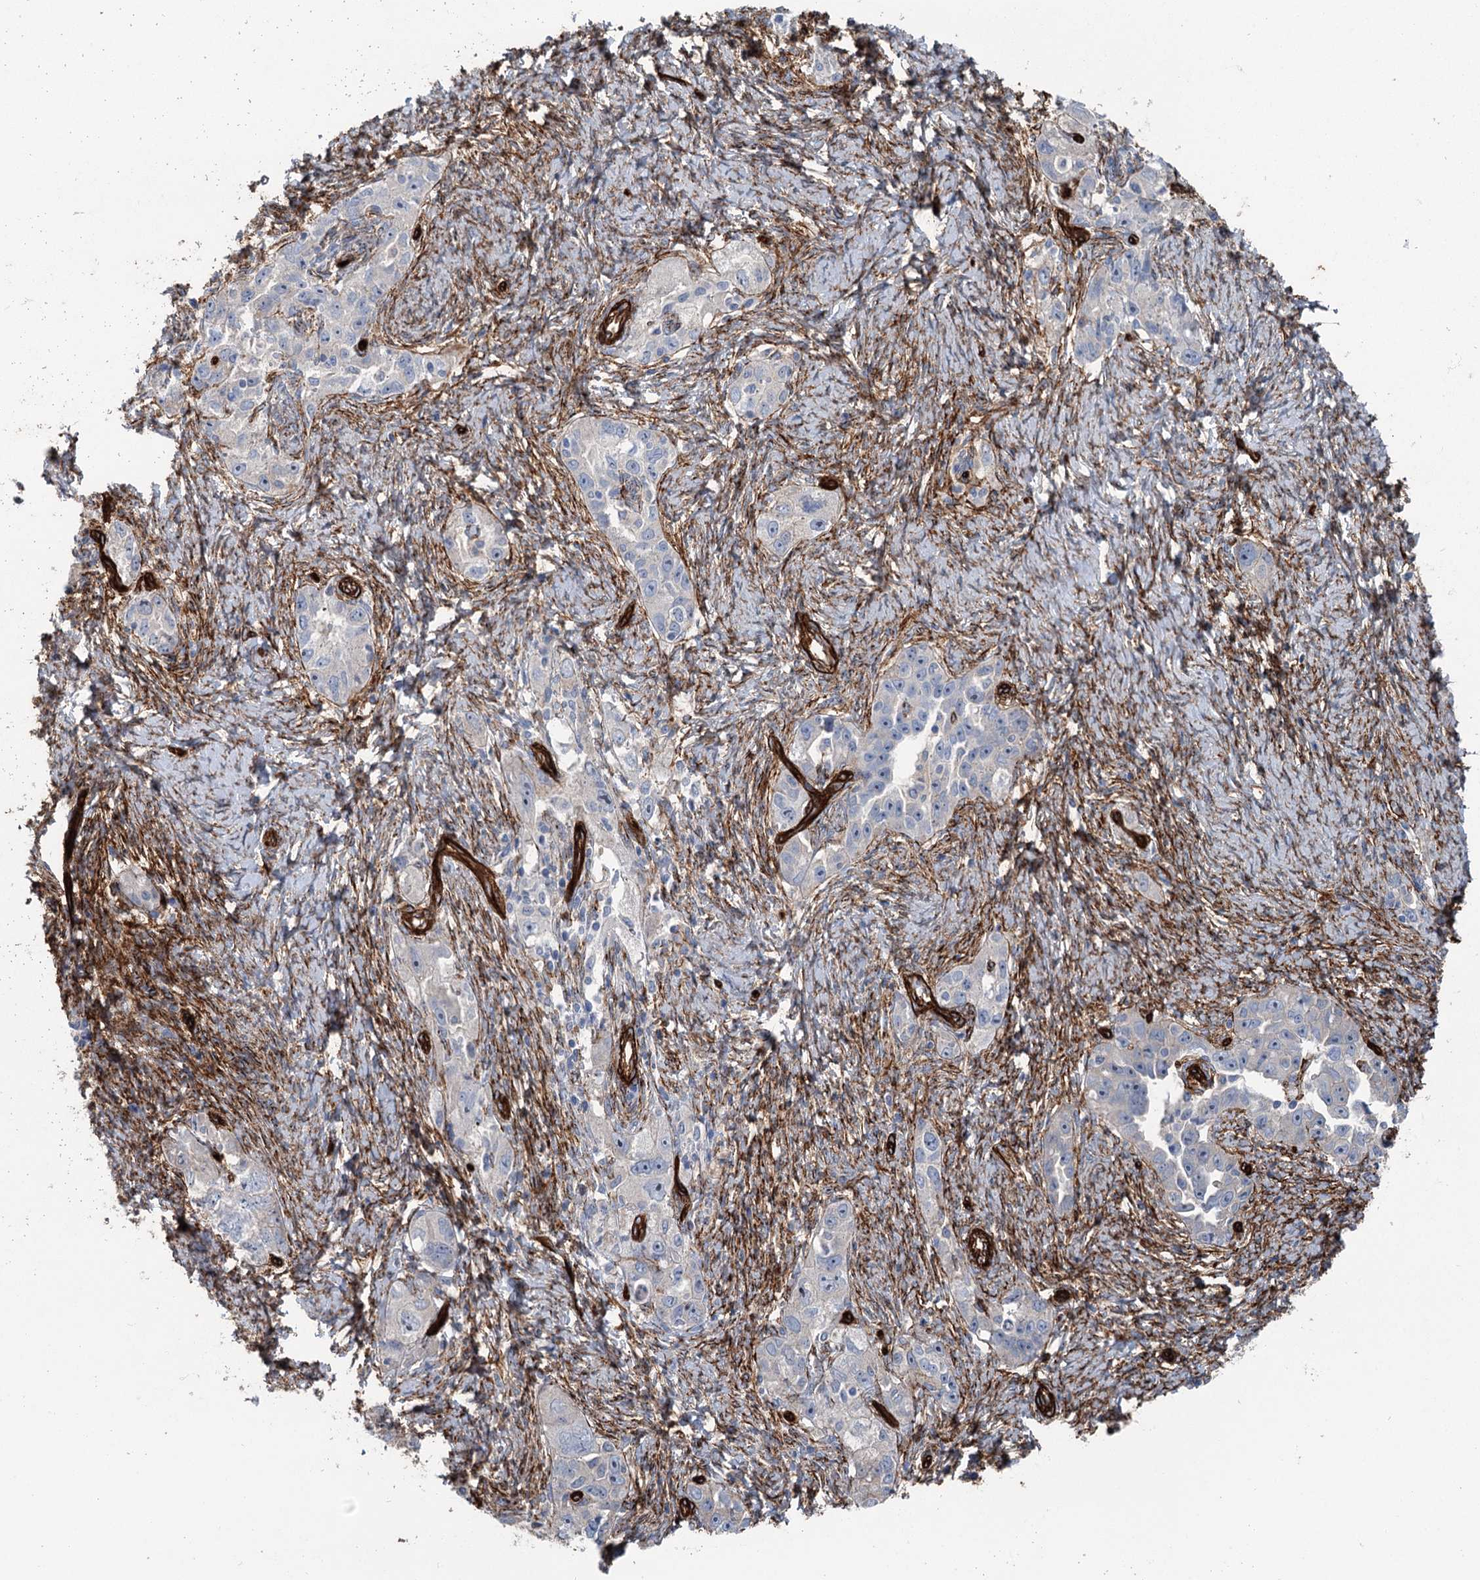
{"staining": {"intensity": "negative", "quantity": "none", "location": "none"}, "tissue": "ovarian cancer", "cell_type": "Tumor cells", "image_type": "cancer", "snomed": [{"axis": "morphology", "description": "Carcinoma, NOS"}, {"axis": "morphology", "description": "Cystadenocarcinoma, serous, NOS"}, {"axis": "topography", "description": "Ovary"}], "caption": "Immunohistochemical staining of human ovarian cancer exhibits no significant staining in tumor cells. (Brightfield microscopy of DAB IHC at high magnification).", "gene": "IQSEC1", "patient": {"sex": "female", "age": 69}}